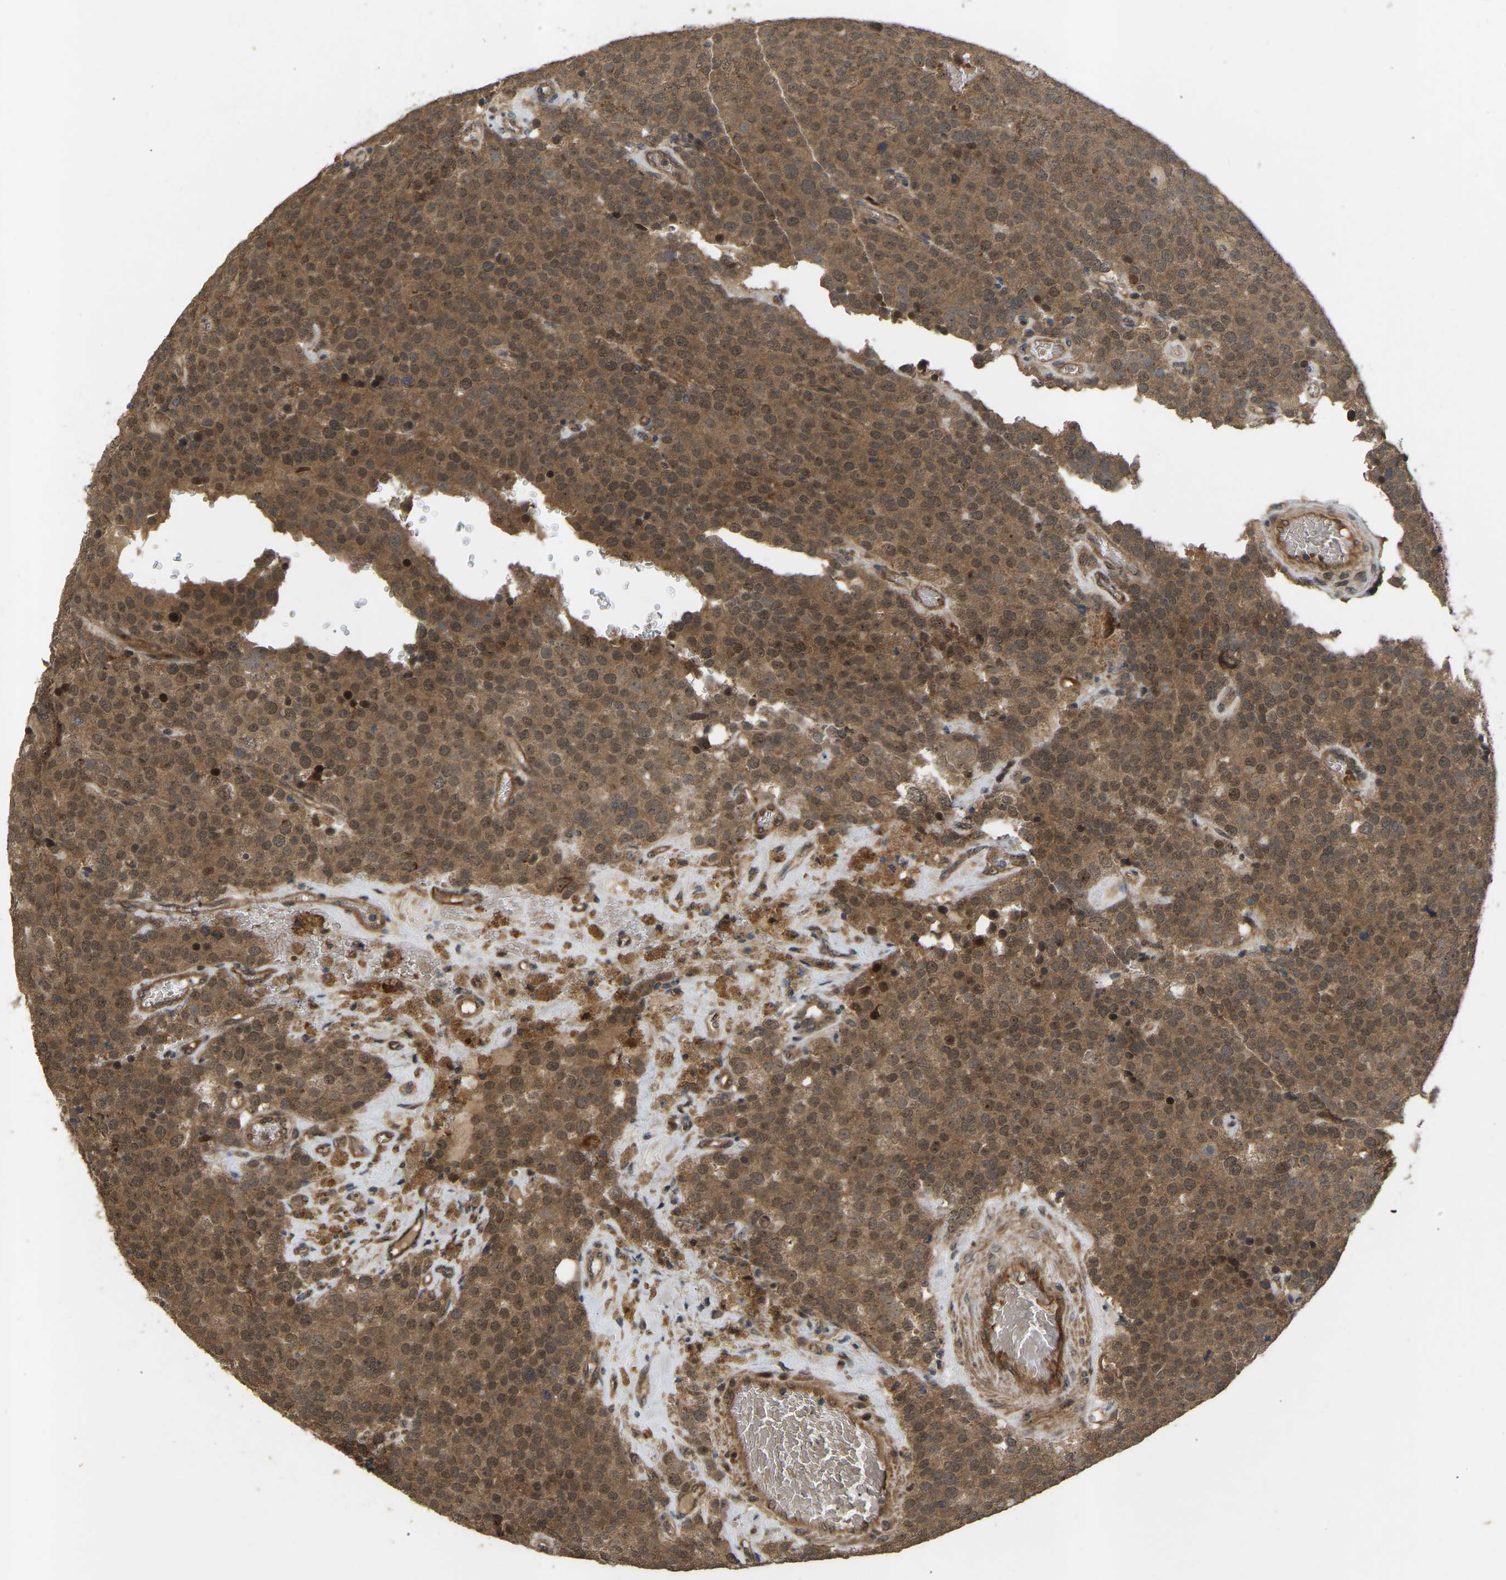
{"staining": {"intensity": "moderate", "quantity": ">75%", "location": "cytoplasmic/membranous,nuclear"}, "tissue": "testis cancer", "cell_type": "Tumor cells", "image_type": "cancer", "snomed": [{"axis": "morphology", "description": "Normal tissue, NOS"}, {"axis": "morphology", "description": "Seminoma, NOS"}, {"axis": "topography", "description": "Testis"}], "caption": "A brown stain highlights moderate cytoplasmic/membranous and nuclear staining of a protein in testis cancer tumor cells.", "gene": "LIMK2", "patient": {"sex": "male", "age": 71}}